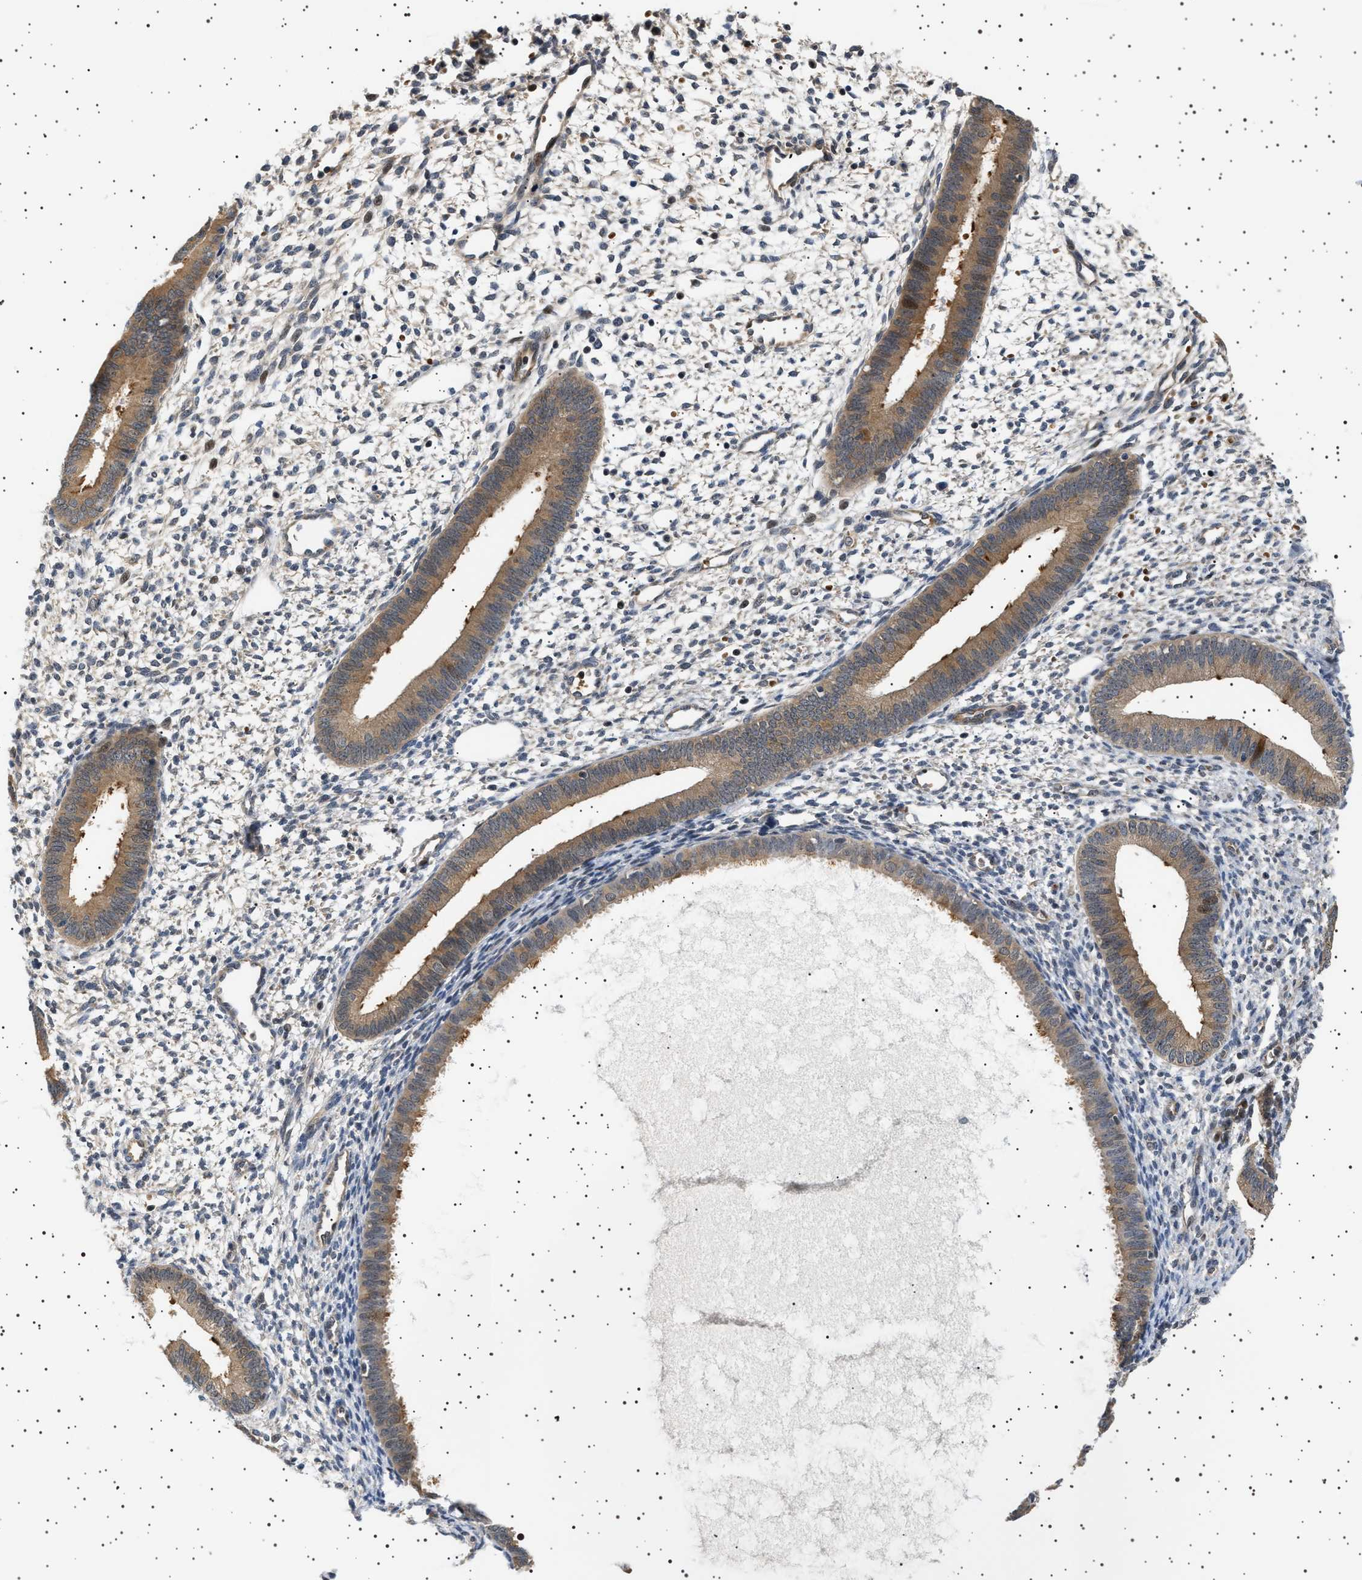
{"staining": {"intensity": "weak", "quantity": "<25%", "location": "nuclear"}, "tissue": "endometrium", "cell_type": "Cells in endometrial stroma", "image_type": "normal", "snomed": [{"axis": "morphology", "description": "Normal tissue, NOS"}, {"axis": "topography", "description": "Endometrium"}], "caption": "A histopathology image of endometrium stained for a protein reveals no brown staining in cells in endometrial stroma. The staining is performed using DAB brown chromogen with nuclei counter-stained in using hematoxylin.", "gene": "BAG3", "patient": {"sex": "female", "age": 46}}